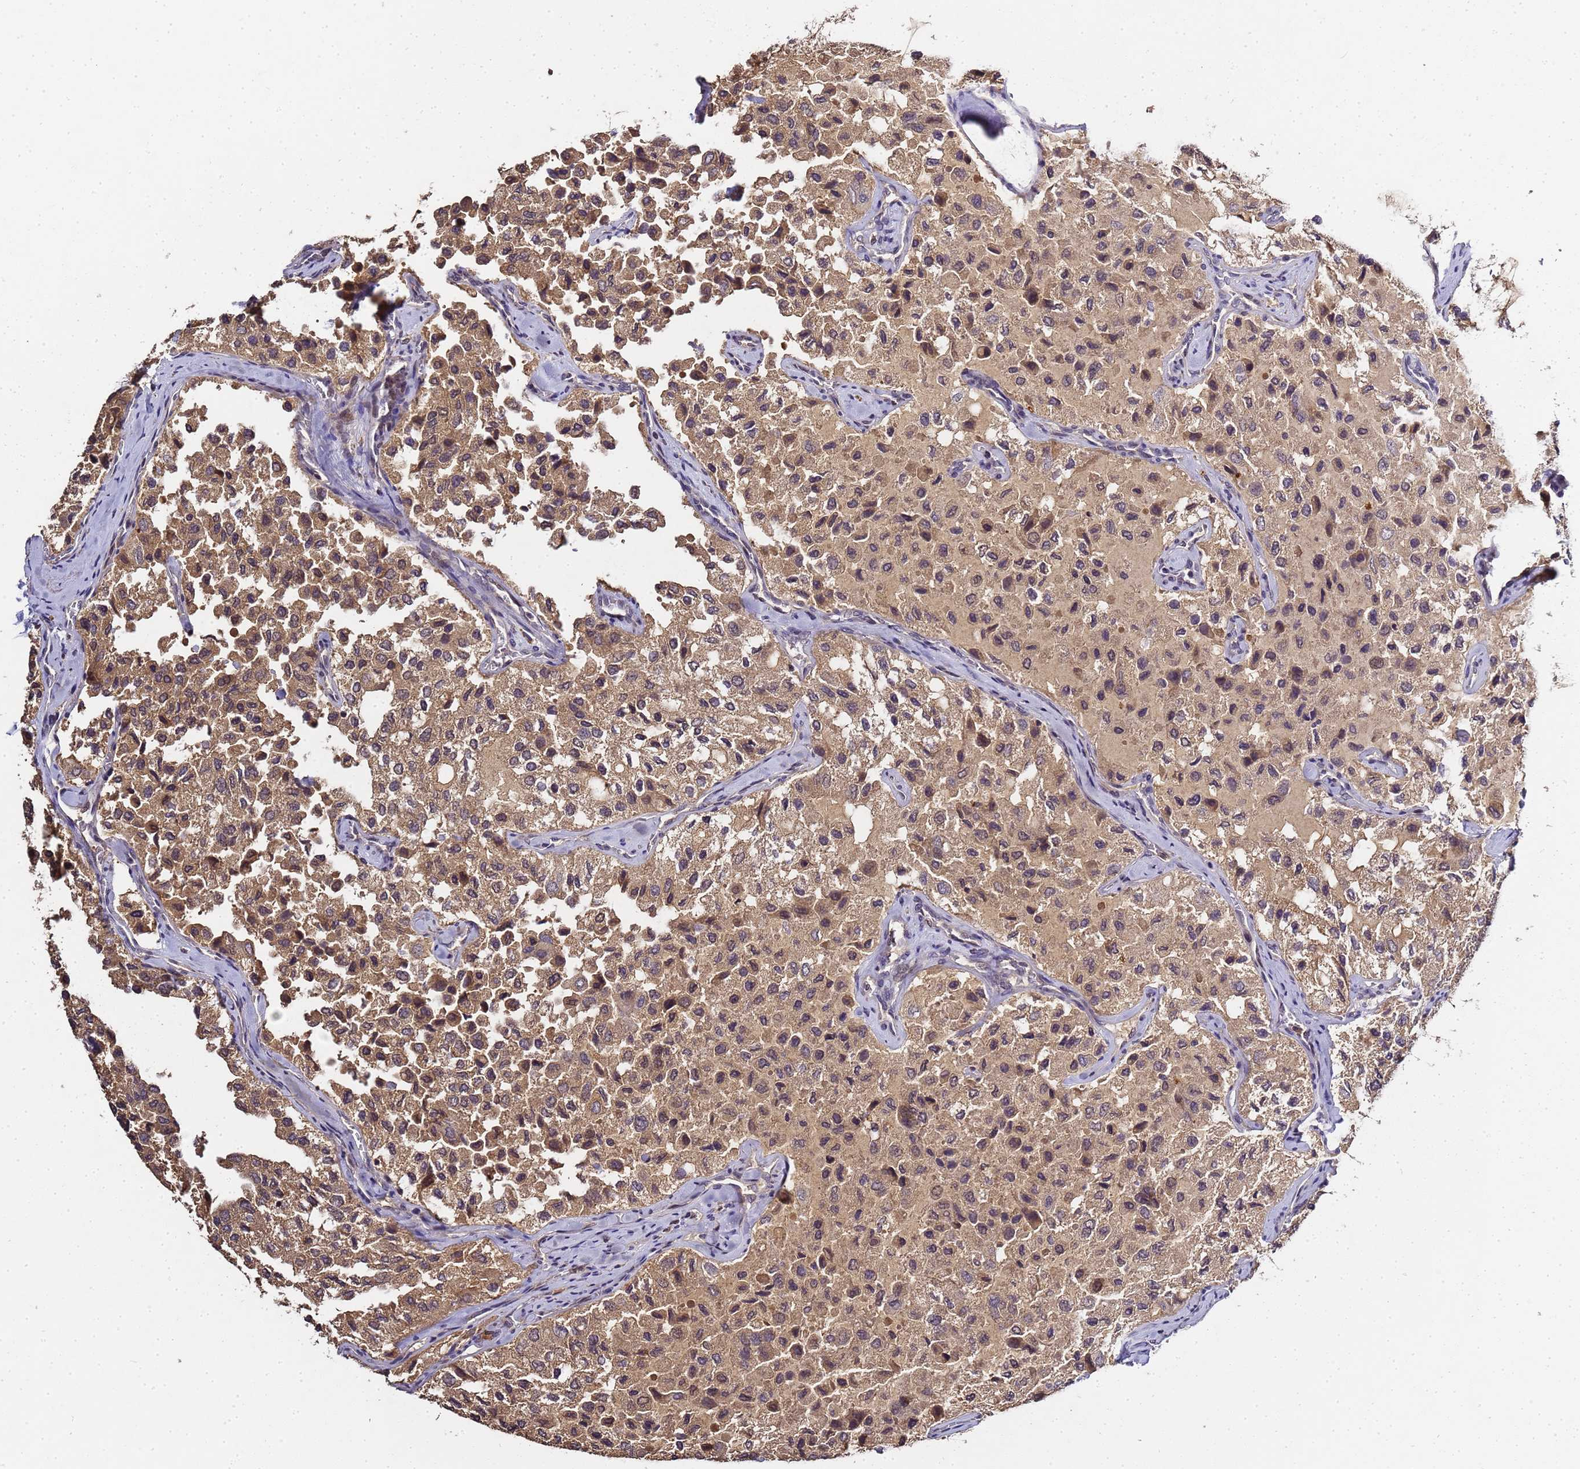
{"staining": {"intensity": "moderate", "quantity": ">75%", "location": "cytoplasmic/membranous,nuclear"}, "tissue": "thyroid cancer", "cell_type": "Tumor cells", "image_type": "cancer", "snomed": [{"axis": "morphology", "description": "Follicular adenoma carcinoma, NOS"}, {"axis": "topography", "description": "Thyroid gland"}], "caption": "A histopathology image of human thyroid follicular adenoma carcinoma stained for a protein displays moderate cytoplasmic/membranous and nuclear brown staining in tumor cells.", "gene": "LGI4", "patient": {"sex": "male", "age": 75}}